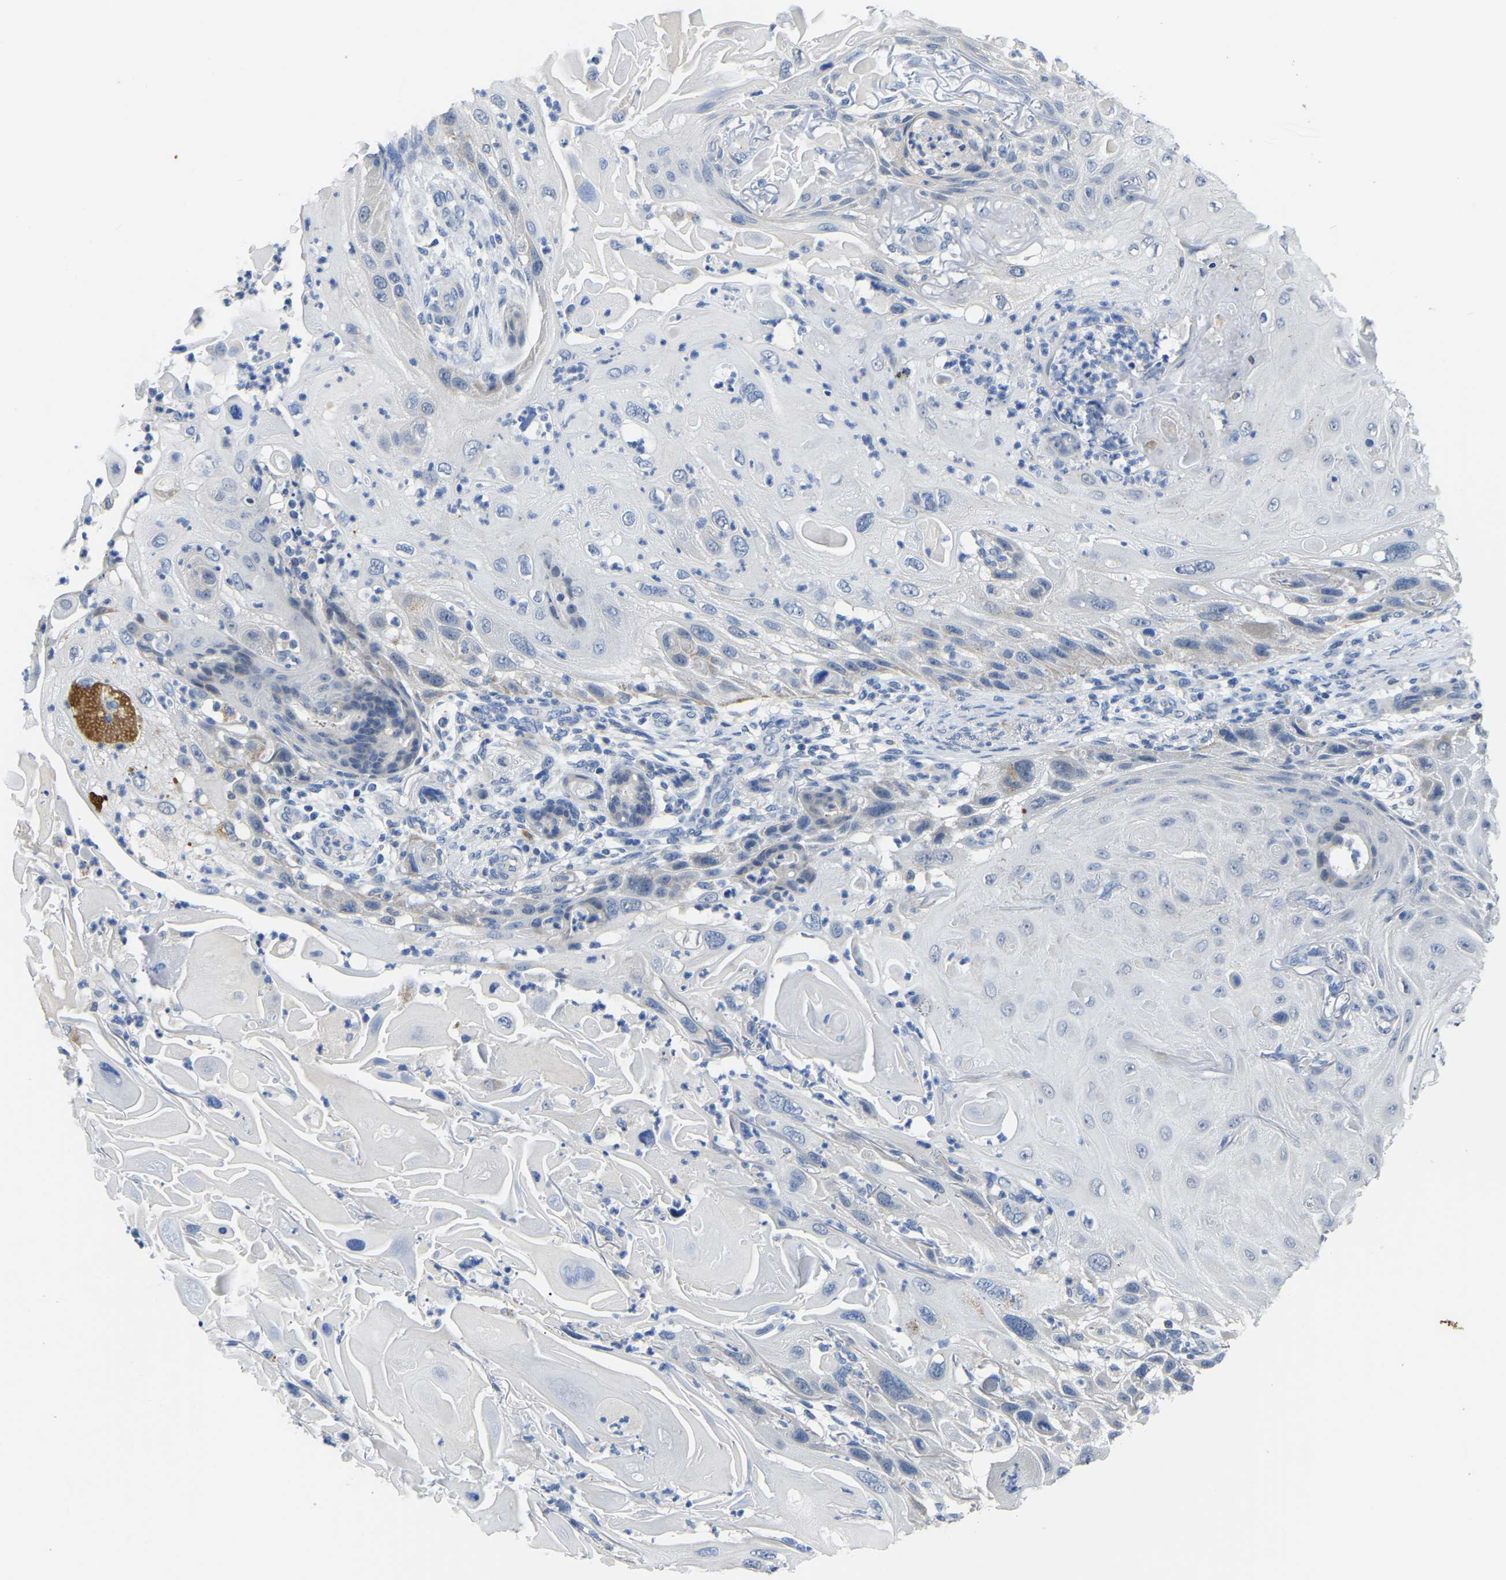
{"staining": {"intensity": "negative", "quantity": "none", "location": "none"}, "tissue": "skin cancer", "cell_type": "Tumor cells", "image_type": "cancer", "snomed": [{"axis": "morphology", "description": "Squamous cell carcinoma, NOS"}, {"axis": "topography", "description": "Skin"}], "caption": "This is a image of immunohistochemistry (IHC) staining of squamous cell carcinoma (skin), which shows no positivity in tumor cells.", "gene": "ETFA", "patient": {"sex": "female", "age": 77}}